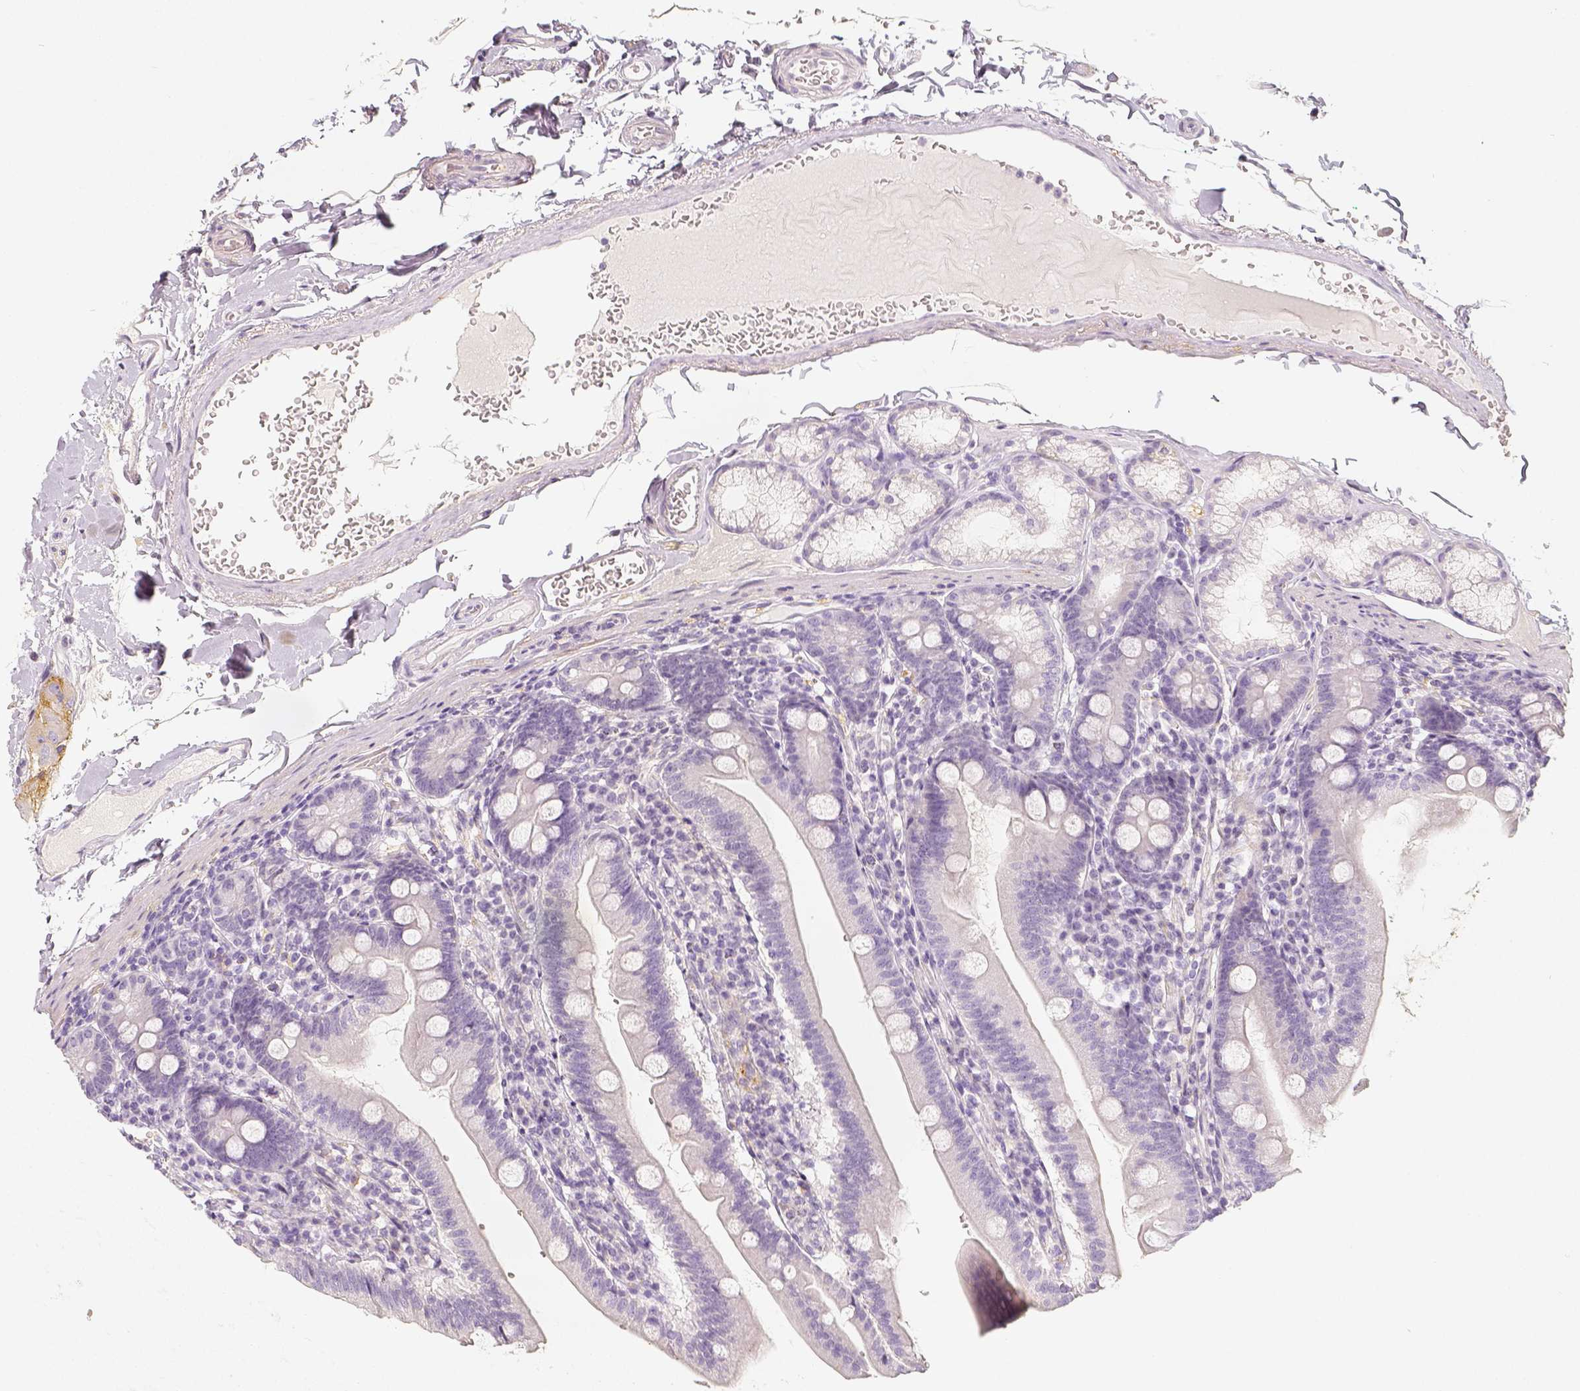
{"staining": {"intensity": "negative", "quantity": "none", "location": "none"}, "tissue": "duodenum", "cell_type": "Glandular cells", "image_type": "normal", "snomed": [{"axis": "morphology", "description": "Normal tissue, NOS"}, {"axis": "topography", "description": "Duodenum"}], "caption": "Protein analysis of normal duodenum demonstrates no significant expression in glandular cells.", "gene": "THY1", "patient": {"sex": "female", "age": 67}}